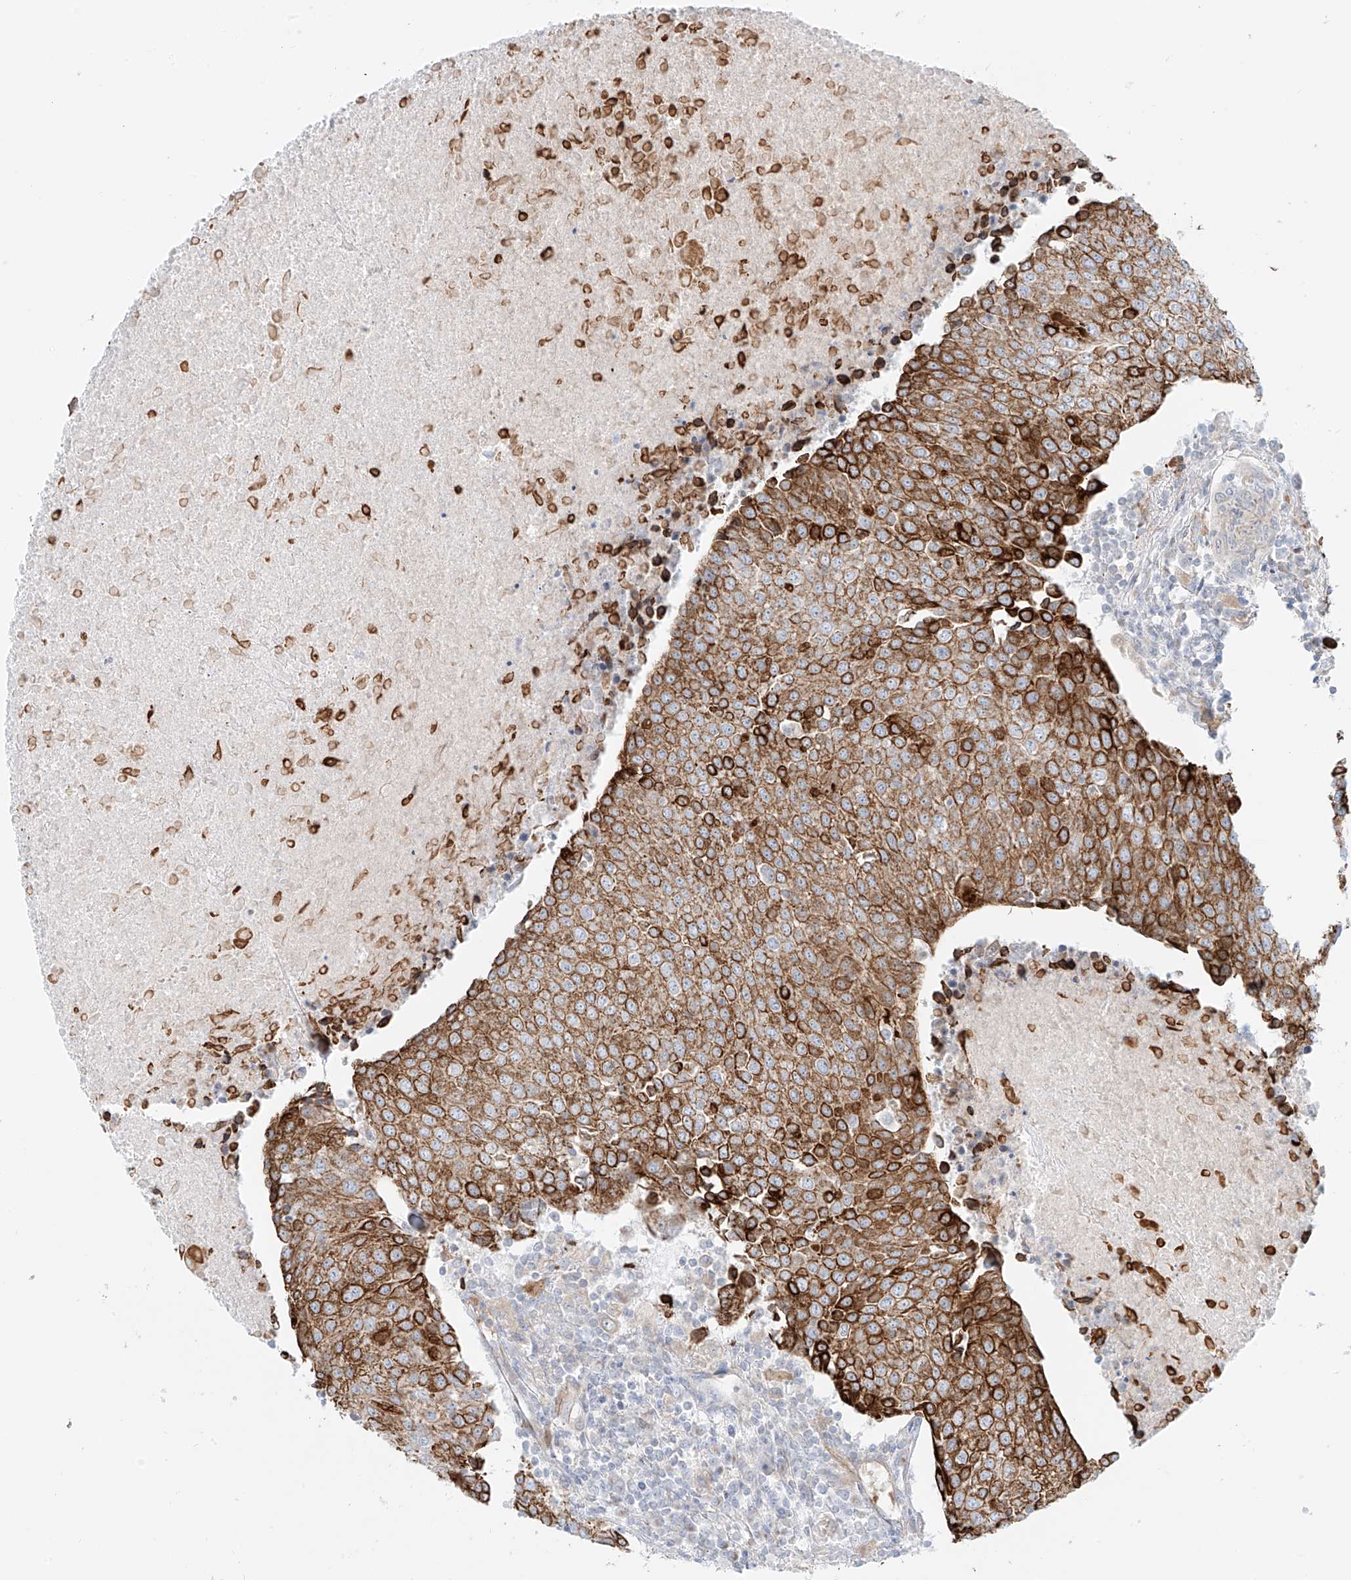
{"staining": {"intensity": "strong", "quantity": ">75%", "location": "cytoplasmic/membranous"}, "tissue": "urothelial cancer", "cell_type": "Tumor cells", "image_type": "cancer", "snomed": [{"axis": "morphology", "description": "Urothelial carcinoma, High grade"}, {"axis": "topography", "description": "Urinary bladder"}], "caption": "A micrograph of human high-grade urothelial carcinoma stained for a protein displays strong cytoplasmic/membranous brown staining in tumor cells.", "gene": "EIPR1", "patient": {"sex": "female", "age": 85}}